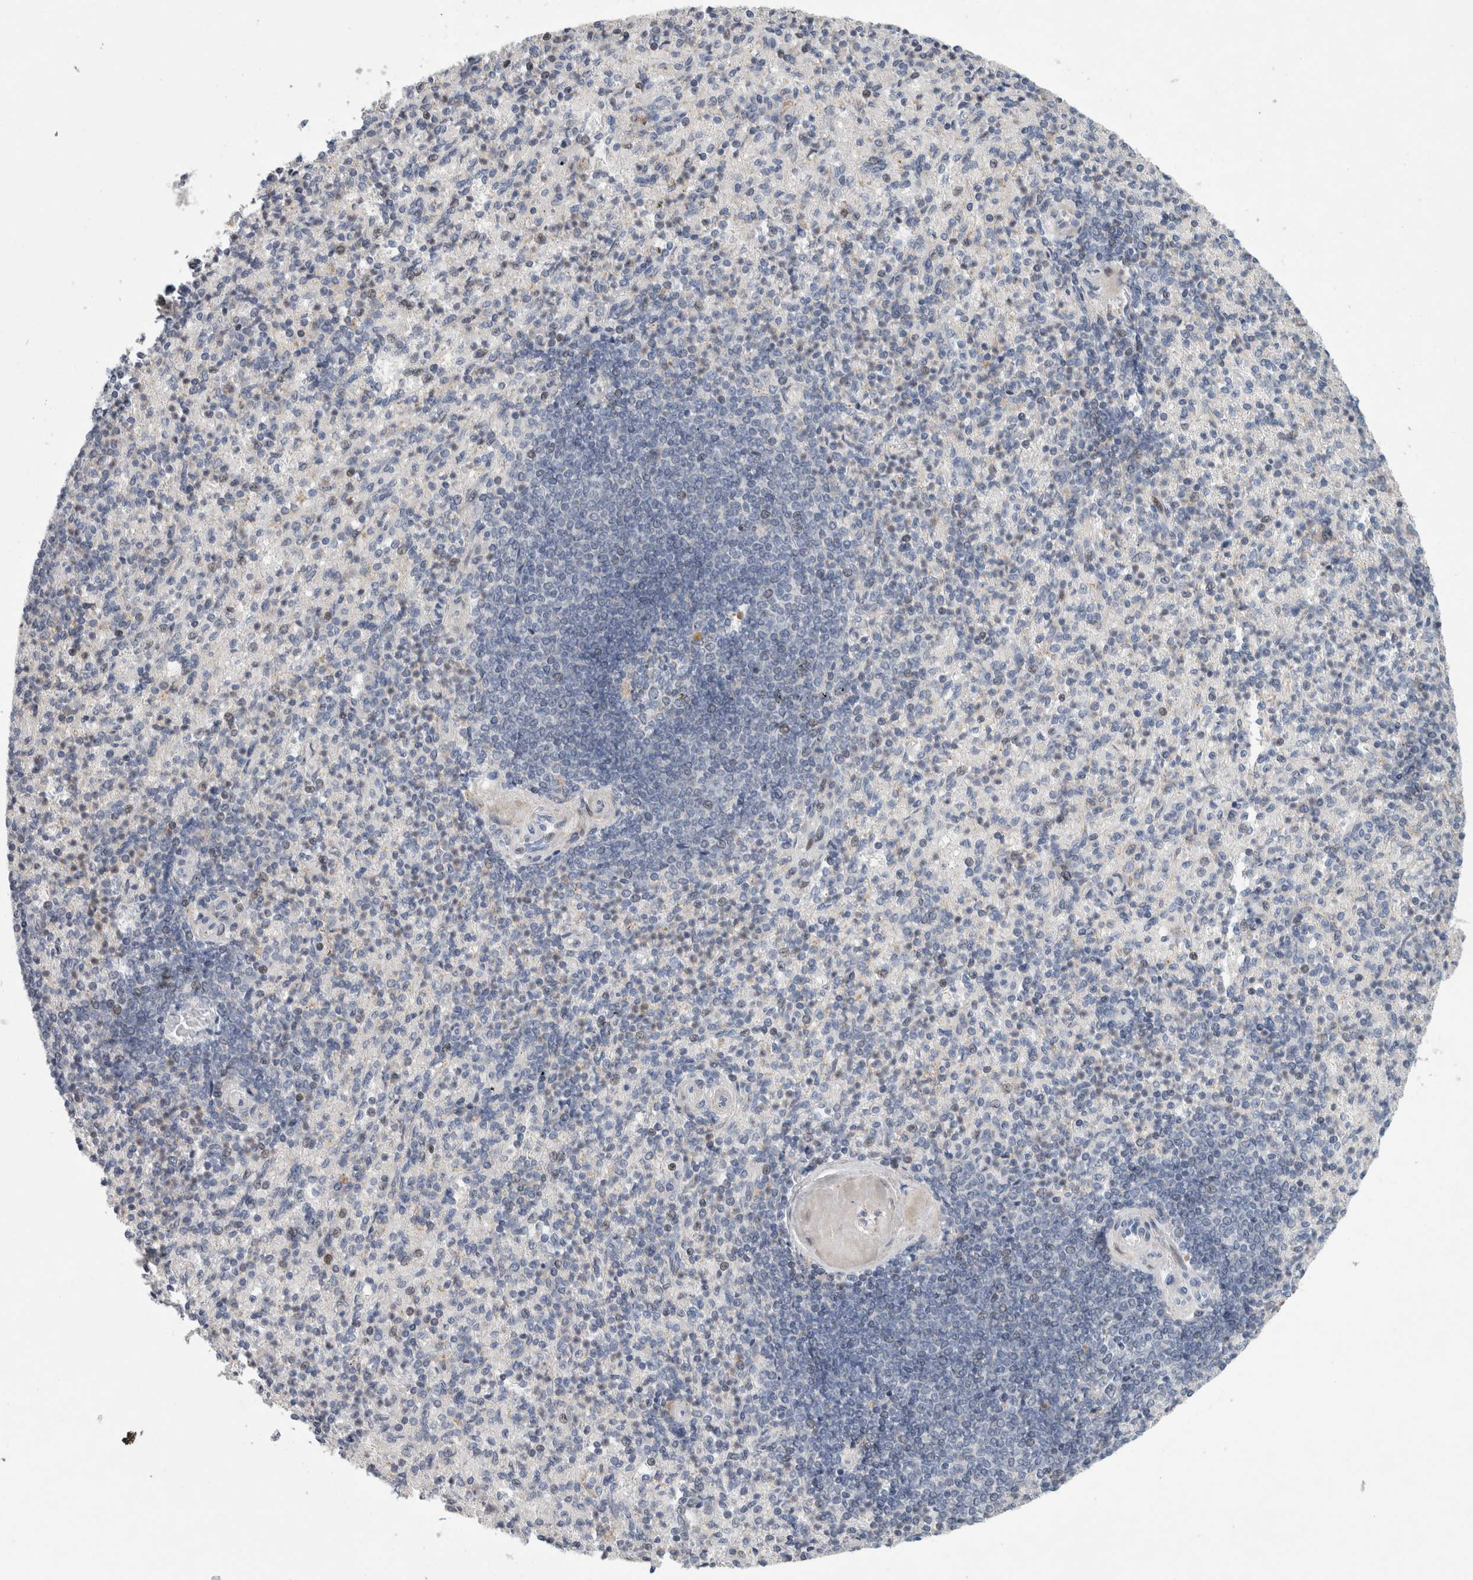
{"staining": {"intensity": "negative", "quantity": "none", "location": "none"}, "tissue": "spleen", "cell_type": "Cells in red pulp", "image_type": "normal", "snomed": [{"axis": "morphology", "description": "Normal tissue, NOS"}, {"axis": "topography", "description": "Spleen"}], "caption": "Protein analysis of unremarkable spleen displays no significant expression in cells in red pulp. Nuclei are stained in blue.", "gene": "RBM48", "patient": {"sex": "female", "age": 74}}